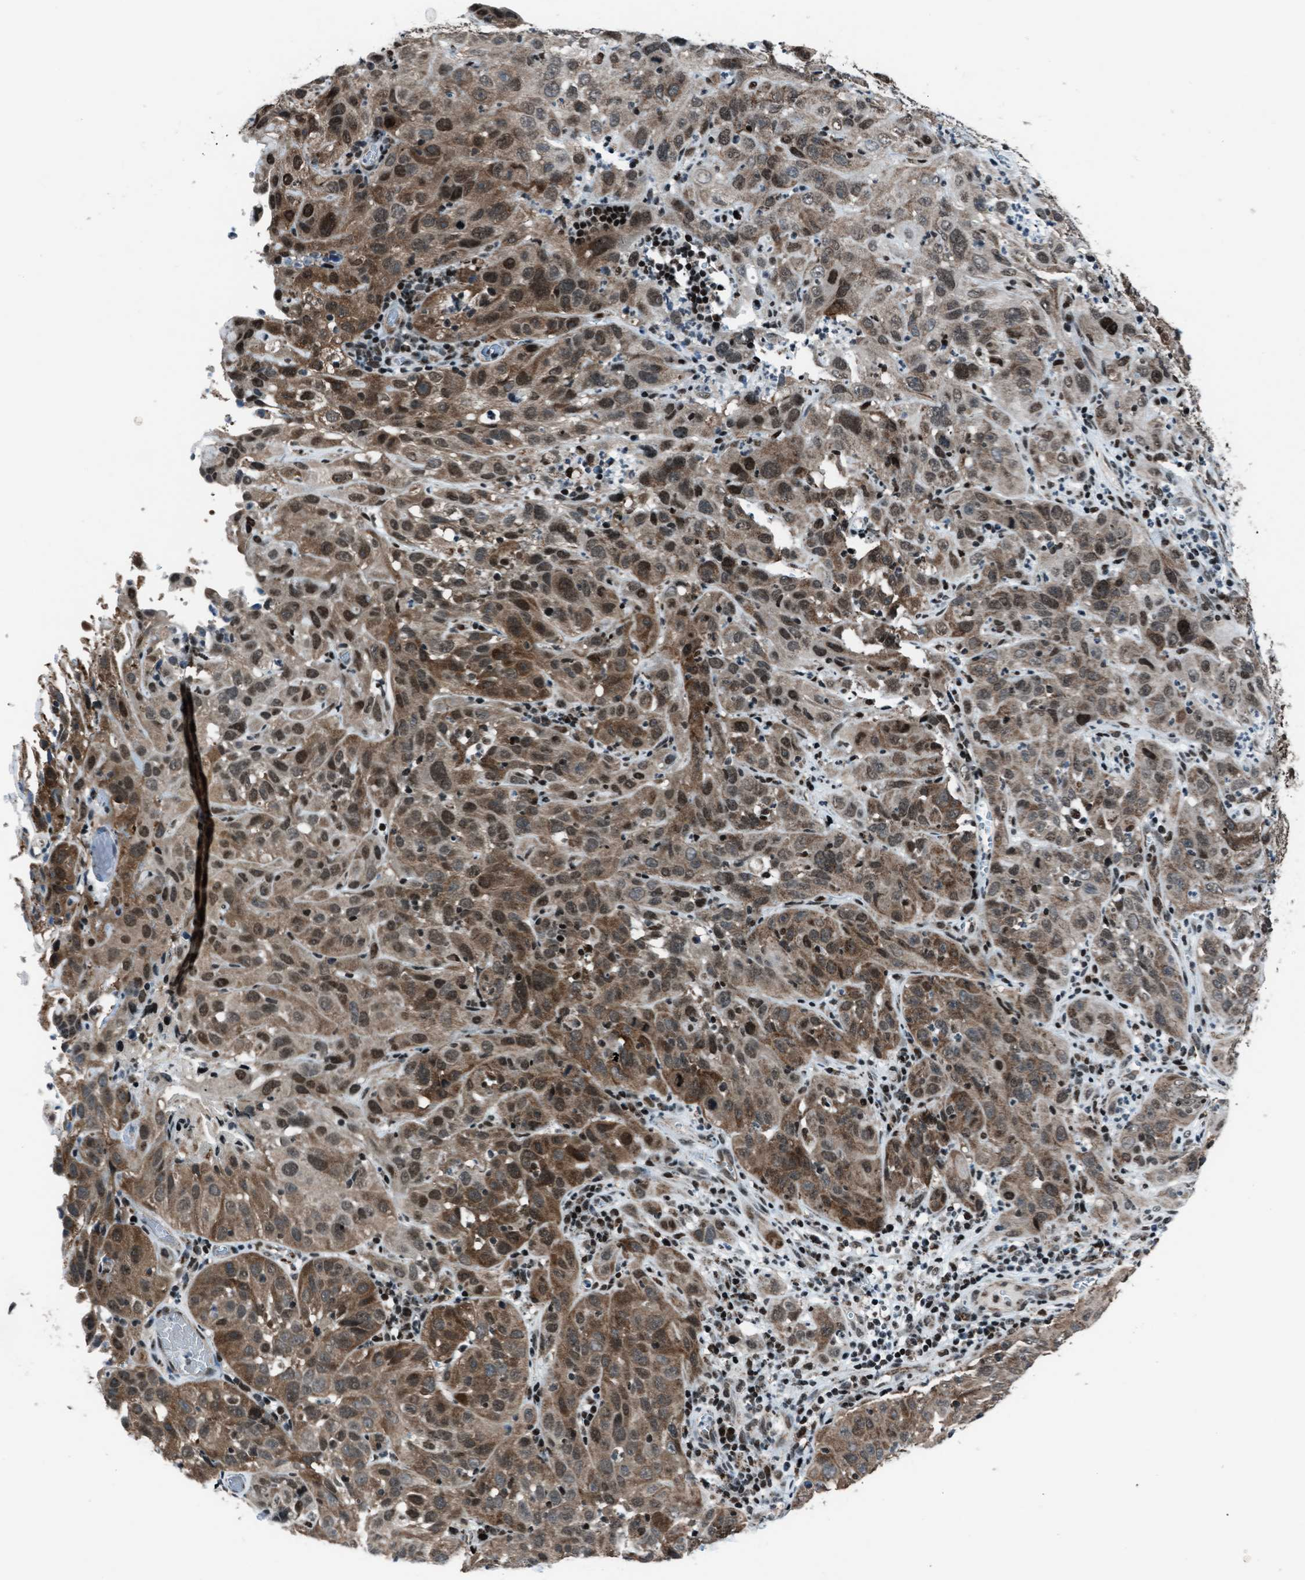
{"staining": {"intensity": "moderate", "quantity": ">75%", "location": "cytoplasmic/membranous,nuclear"}, "tissue": "cervical cancer", "cell_type": "Tumor cells", "image_type": "cancer", "snomed": [{"axis": "morphology", "description": "Squamous cell carcinoma, NOS"}, {"axis": "topography", "description": "Cervix"}], "caption": "Squamous cell carcinoma (cervical) stained with a protein marker exhibits moderate staining in tumor cells.", "gene": "MORC3", "patient": {"sex": "female", "age": 32}}